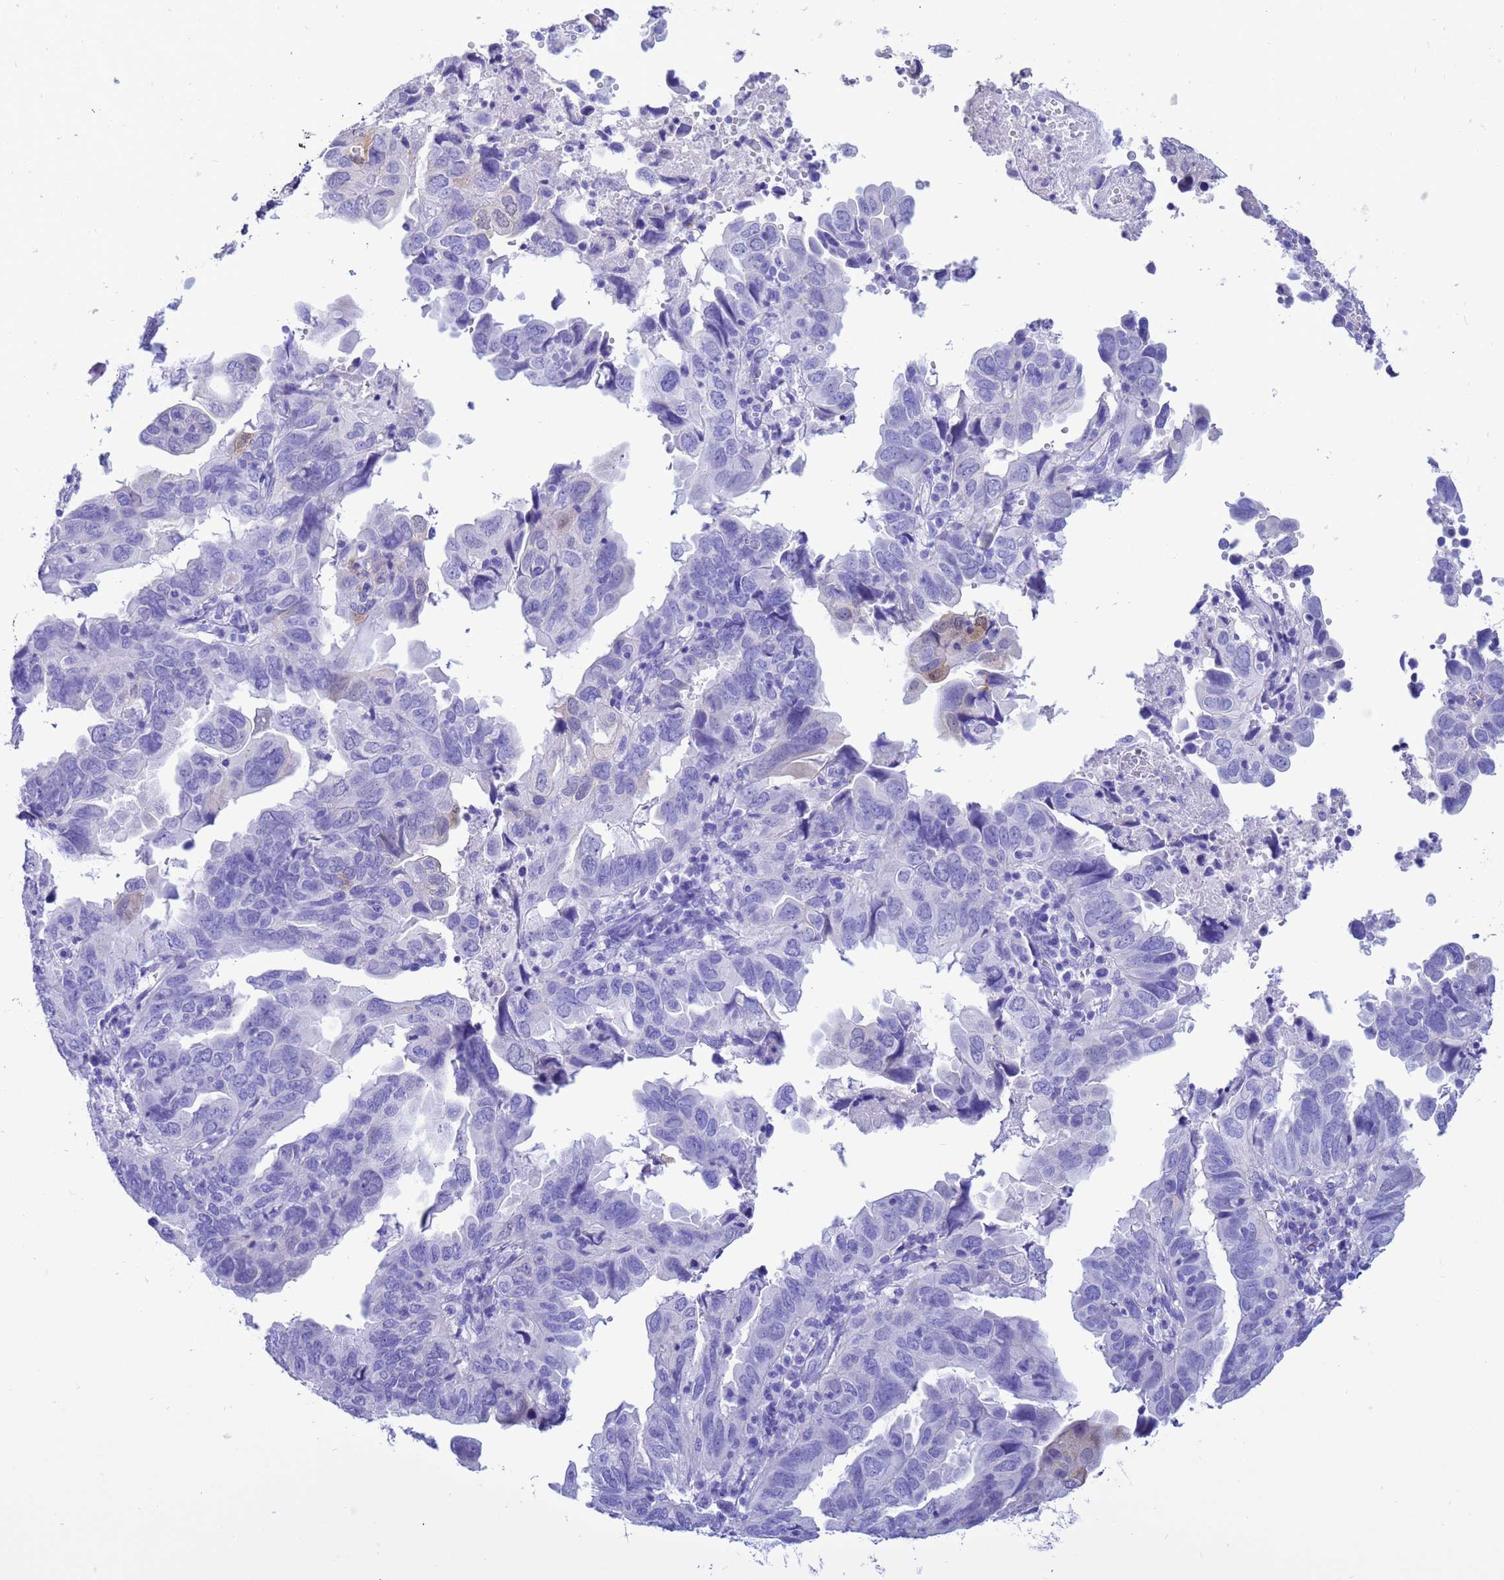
{"staining": {"intensity": "negative", "quantity": "none", "location": "none"}, "tissue": "endometrial cancer", "cell_type": "Tumor cells", "image_type": "cancer", "snomed": [{"axis": "morphology", "description": "Adenocarcinoma, NOS"}, {"axis": "topography", "description": "Uterus"}], "caption": "High power microscopy histopathology image of an immunohistochemistry photomicrograph of endometrial adenocarcinoma, revealing no significant expression in tumor cells.", "gene": "AKR1C2", "patient": {"sex": "female", "age": 77}}